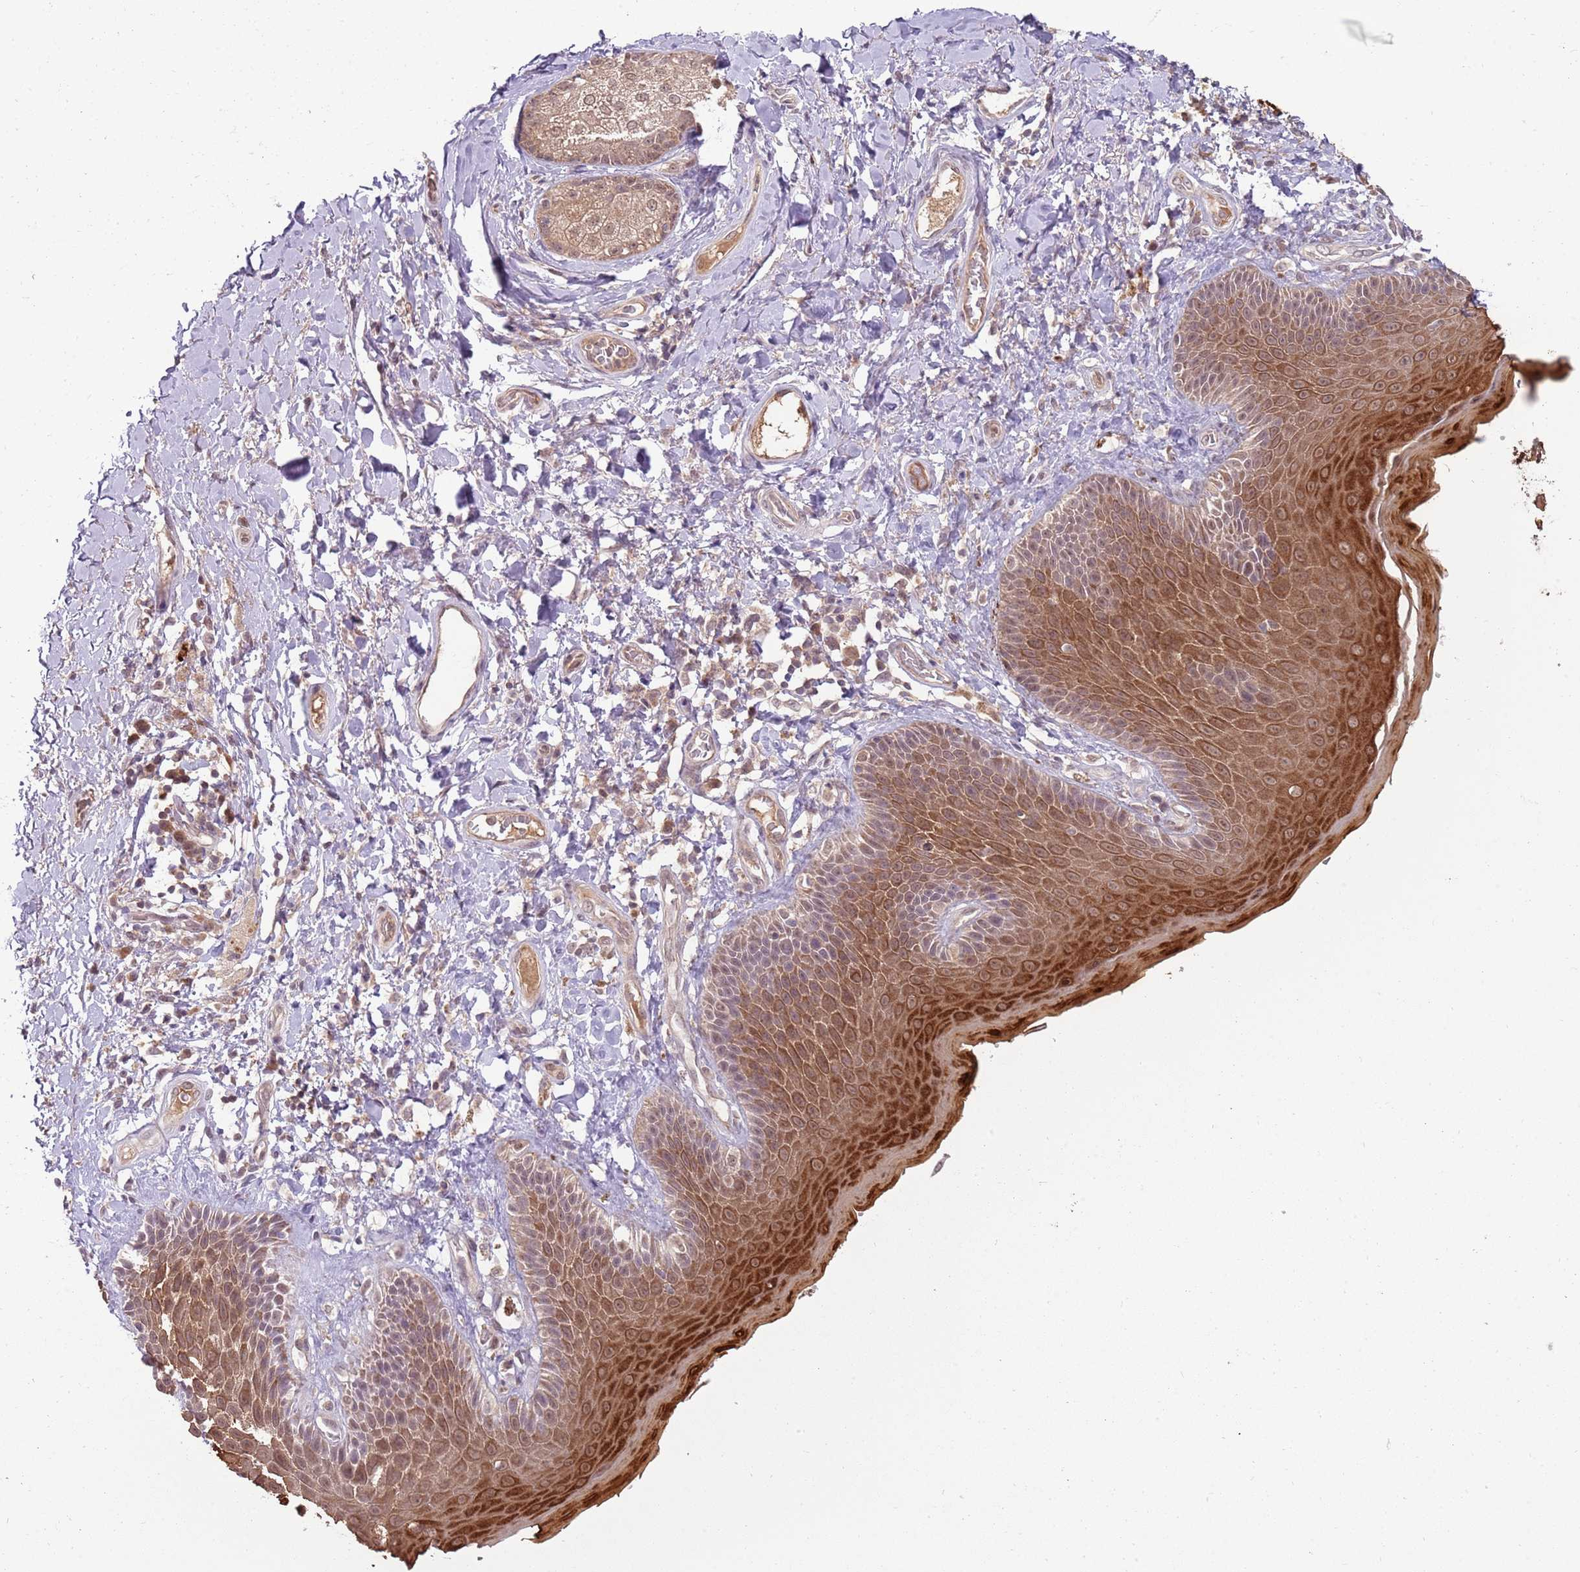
{"staining": {"intensity": "strong", "quantity": "<25%", "location": "cytoplasmic/membranous,nuclear"}, "tissue": "skin", "cell_type": "Epidermal cells", "image_type": "normal", "snomed": [{"axis": "morphology", "description": "Normal tissue, NOS"}, {"axis": "topography", "description": "Anal"}], "caption": "Skin stained with DAB immunohistochemistry (IHC) shows medium levels of strong cytoplasmic/membranous,nuclear positivity in approximately <25% of epidermal cells.", "gene": "NBPF4", "patient": {"sex": "female", "age": 89}}